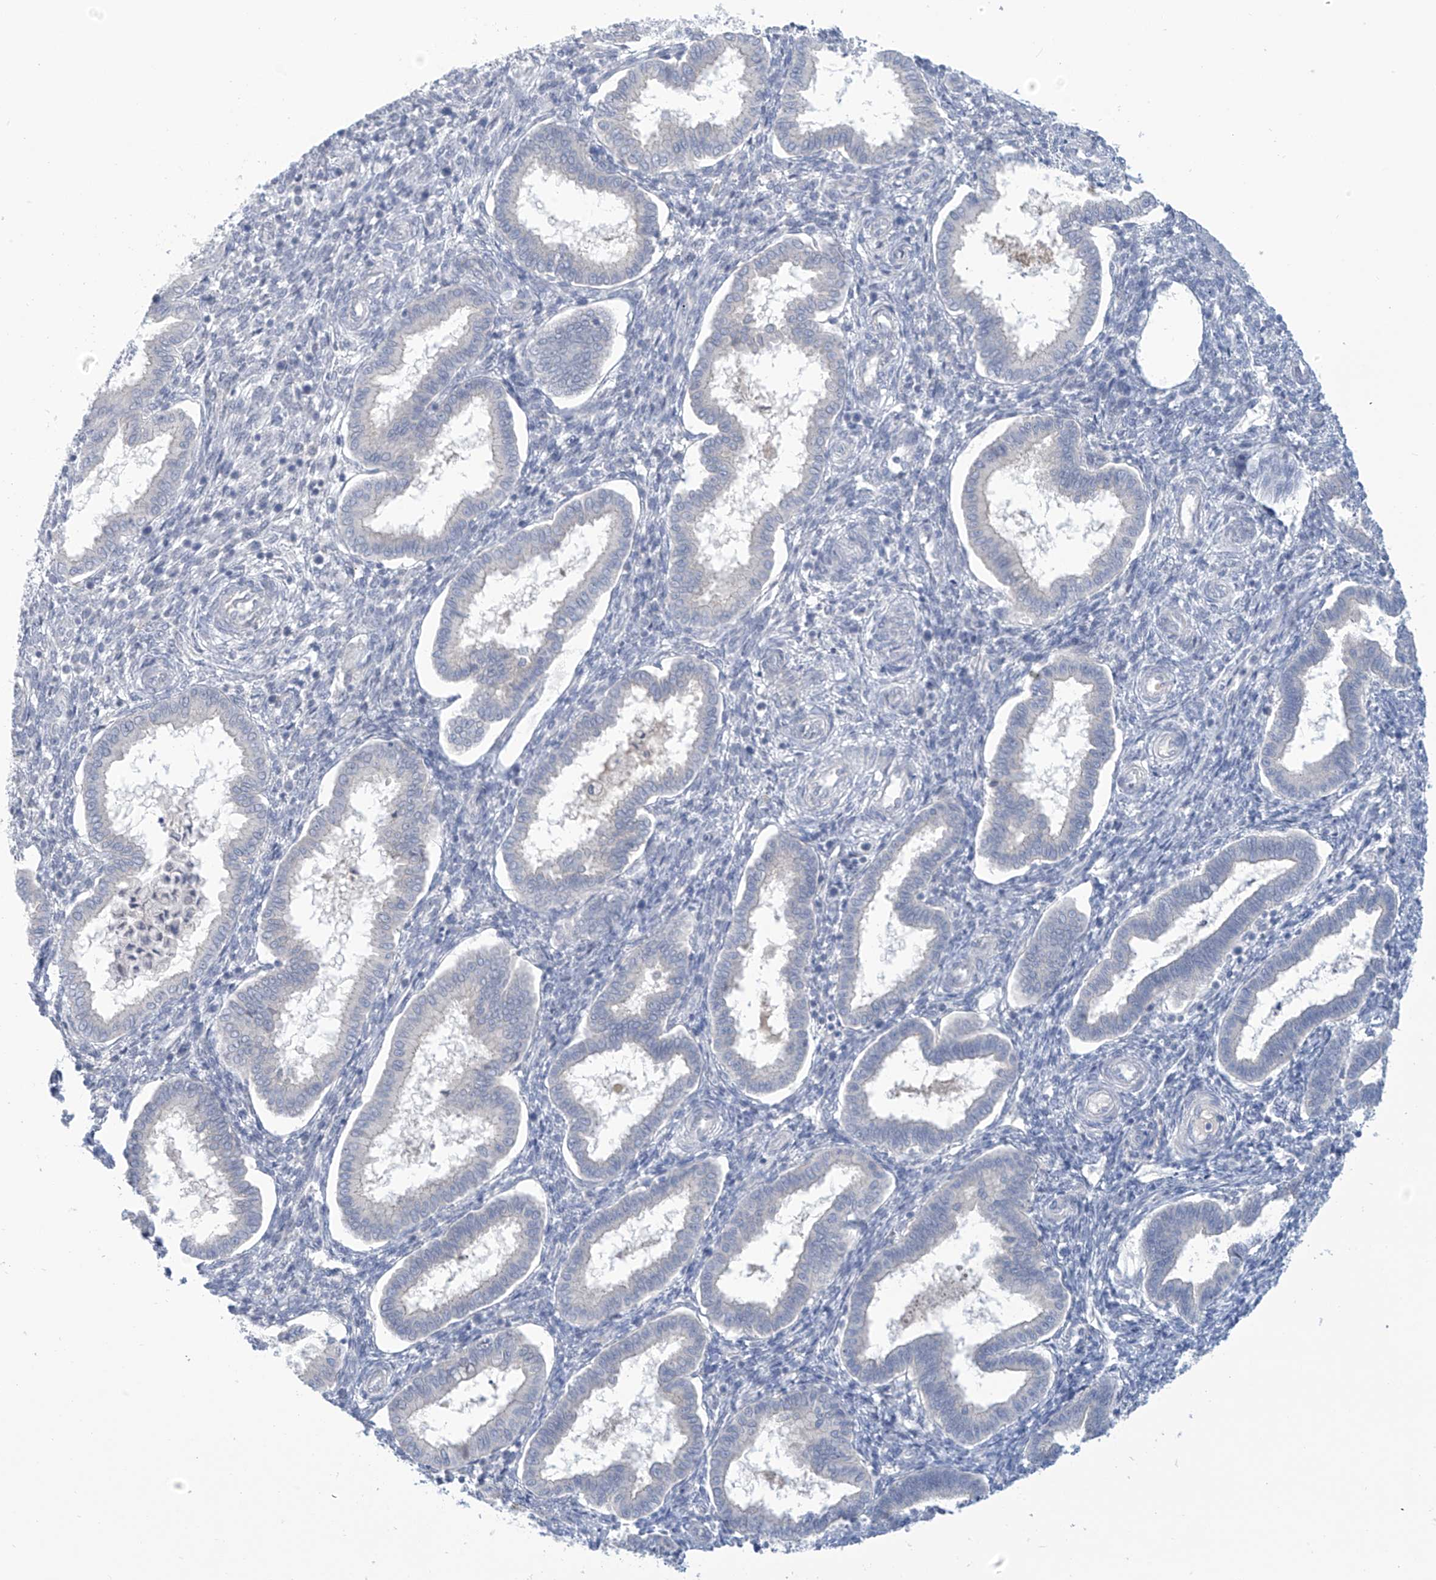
{"staining": {"intensity": "negative", "quantity": "none", "location": "none"}, "tissue": "endometrium", "cell_type": "Cells in endometrial stroma", "image_type": "normal", "snomed": [{"axis": "morphology", "description": "Normal tissue, NOS"}, {"axis": "topography", "description": "Endometrium"}], "caption": "A high-resolution histopathology image shows IHC staining of unremarkable endometrium, which reveals no significant expression in cells in endometrial stroma.", "gene": "IBA57", "patient": {"sex": "female", "age": 24}}